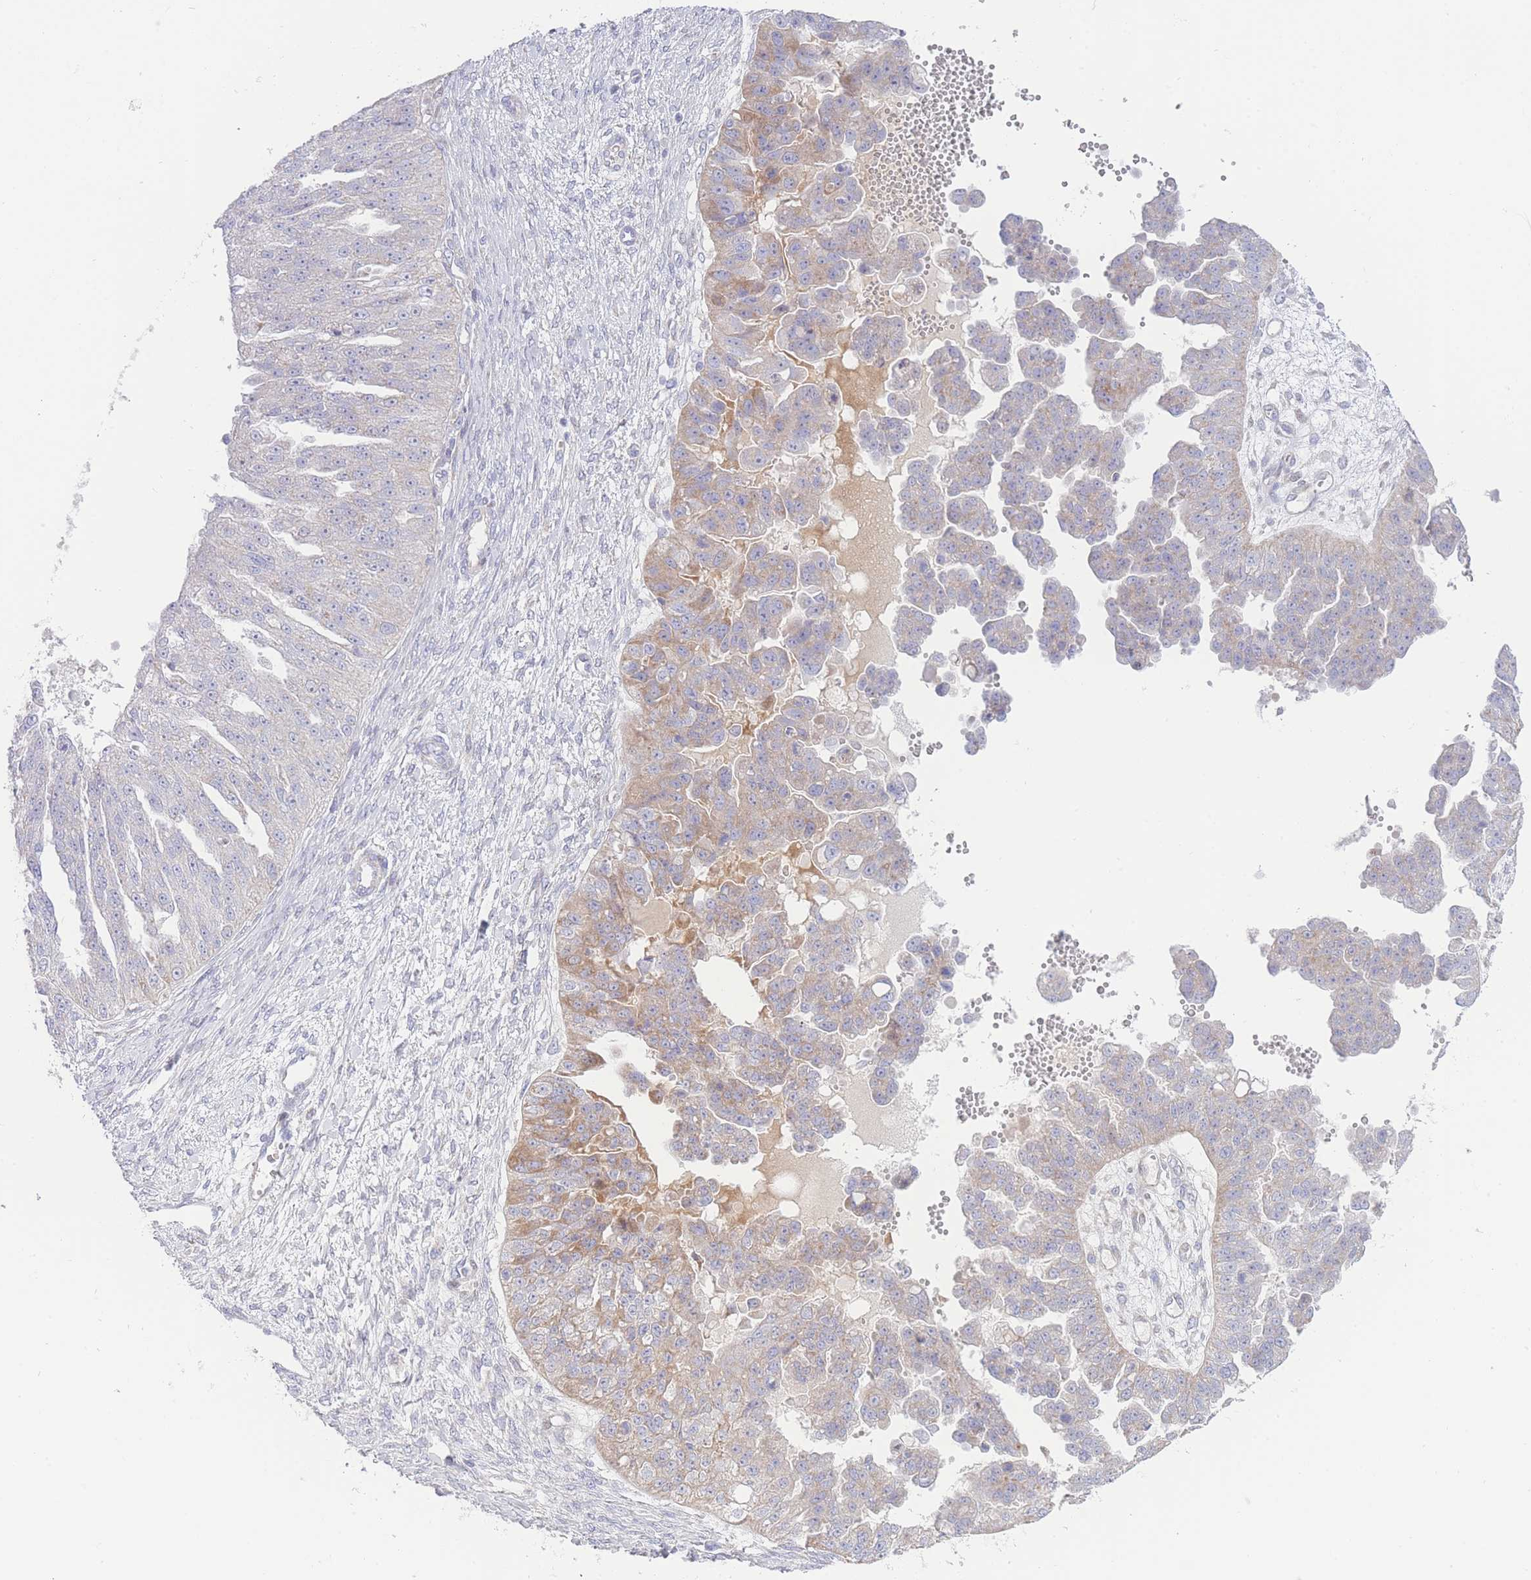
{"staining": {"intensity": "moderate", "quantity": "<25%", "location": "cytoplasmic/membranous"}, "tissue": "ovarian cancer", "cell_type": "Tumor cells", "image_type": "cancer", "snomed": [{"axis": "morphology", "description": "Cystadenocarcinoma, serous, NOS"}, {"axis": "topography", "description": "Ovary"}], "caption": "A brown stain highlights moderate cytoplasmic/membranous staining of a protein in ovarian cancer tumor cells. The protein is stained brown, and the nuclei are stained in blue (DAB IHC with brightfield microscopy, high magnification).", "gene": "GPAM", "patient": {"sex": "female", "age": 58}}